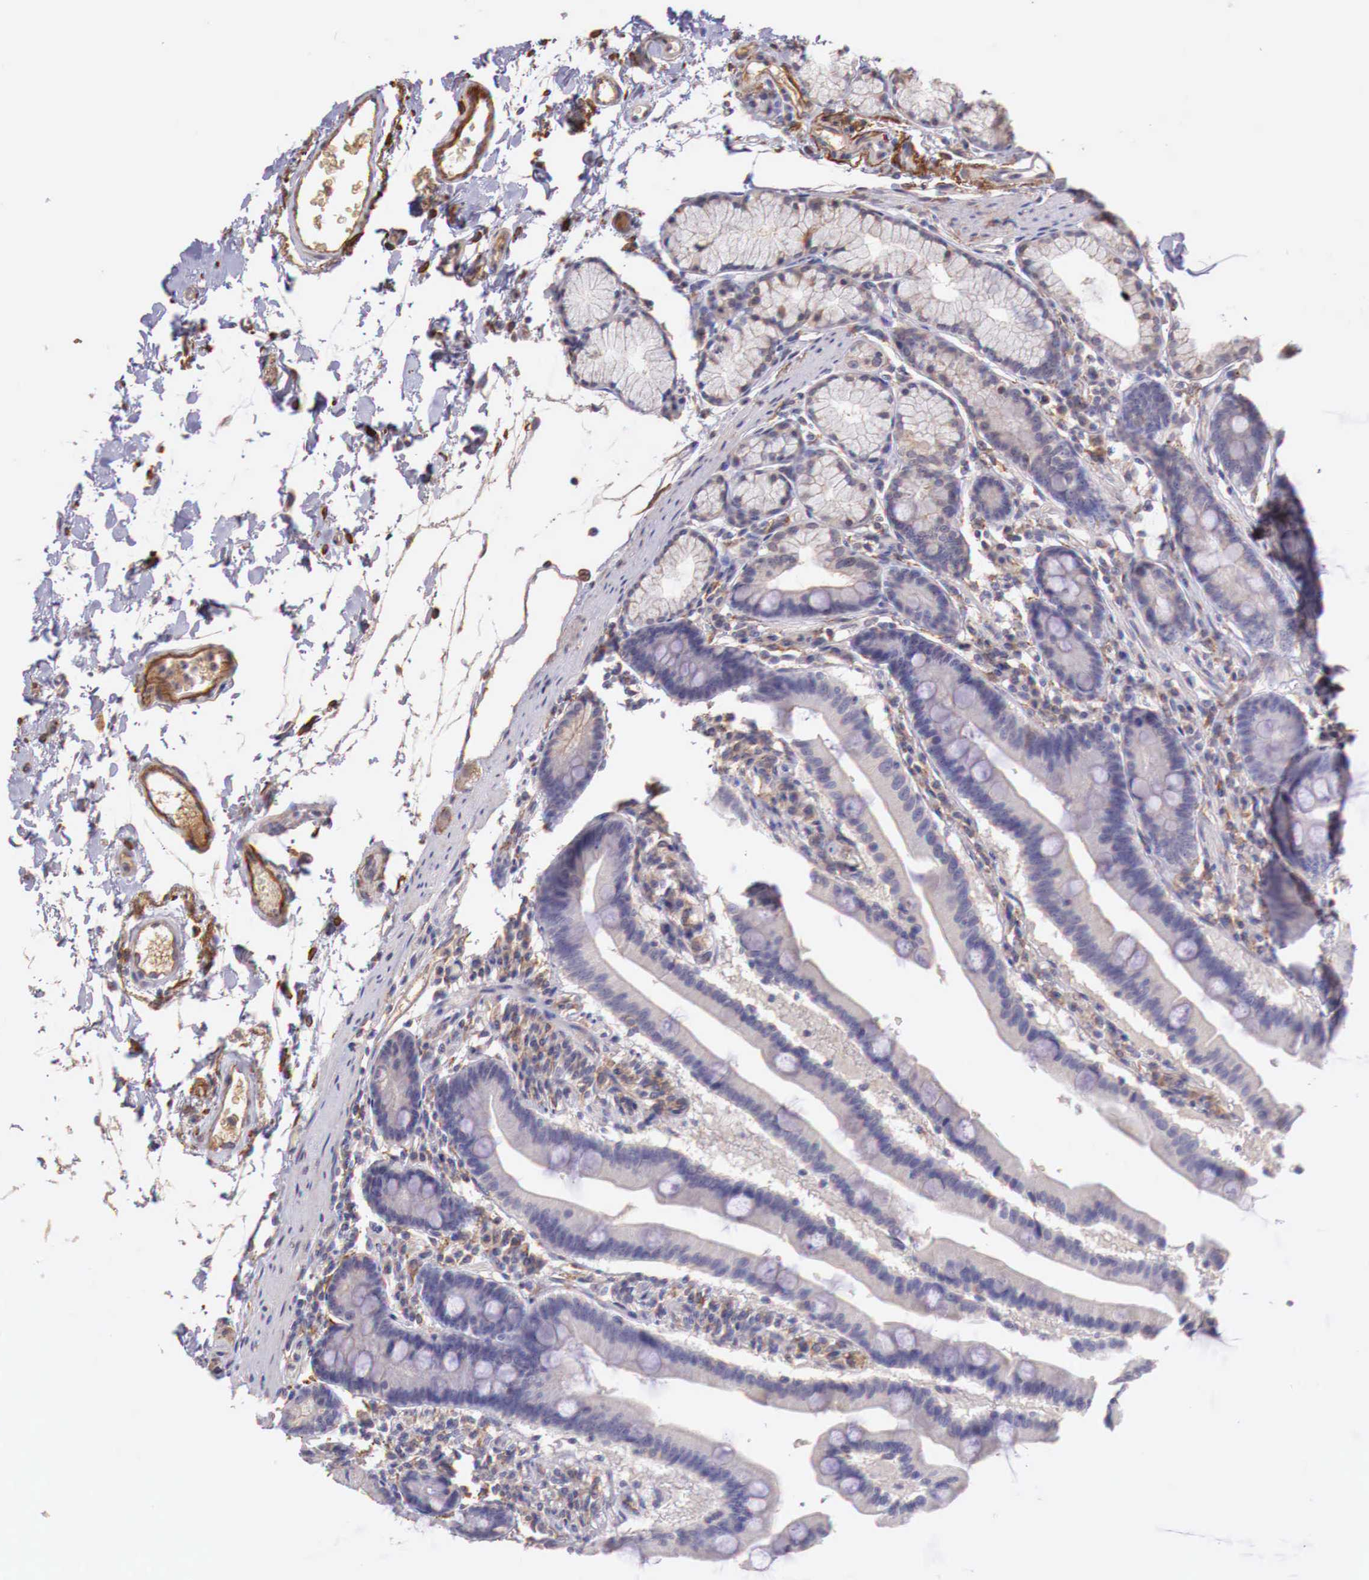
{"staining": {"intensity": "weak", "quantity": "<25%", "location": "cytoplasmic/membranous"}, "tissue": "duodenum", "cell_type": "Glandular cells", "image_type": "normal", "snomed": [{"axis": "morphology", "description": "Normal tissue, NOS"}, {"axis": "topography", "description": "Duodenum"}], "caption": "High magnification brightfield microscopy of benign duodenum stained with DAB (3,3'-diaminobenzidine) (brown) and counterstained with hematoxylin (blue): glandular cells show no significant positivity.", "gene": "CHRDL1", "patient": {"sex": "female", "age": 77}}